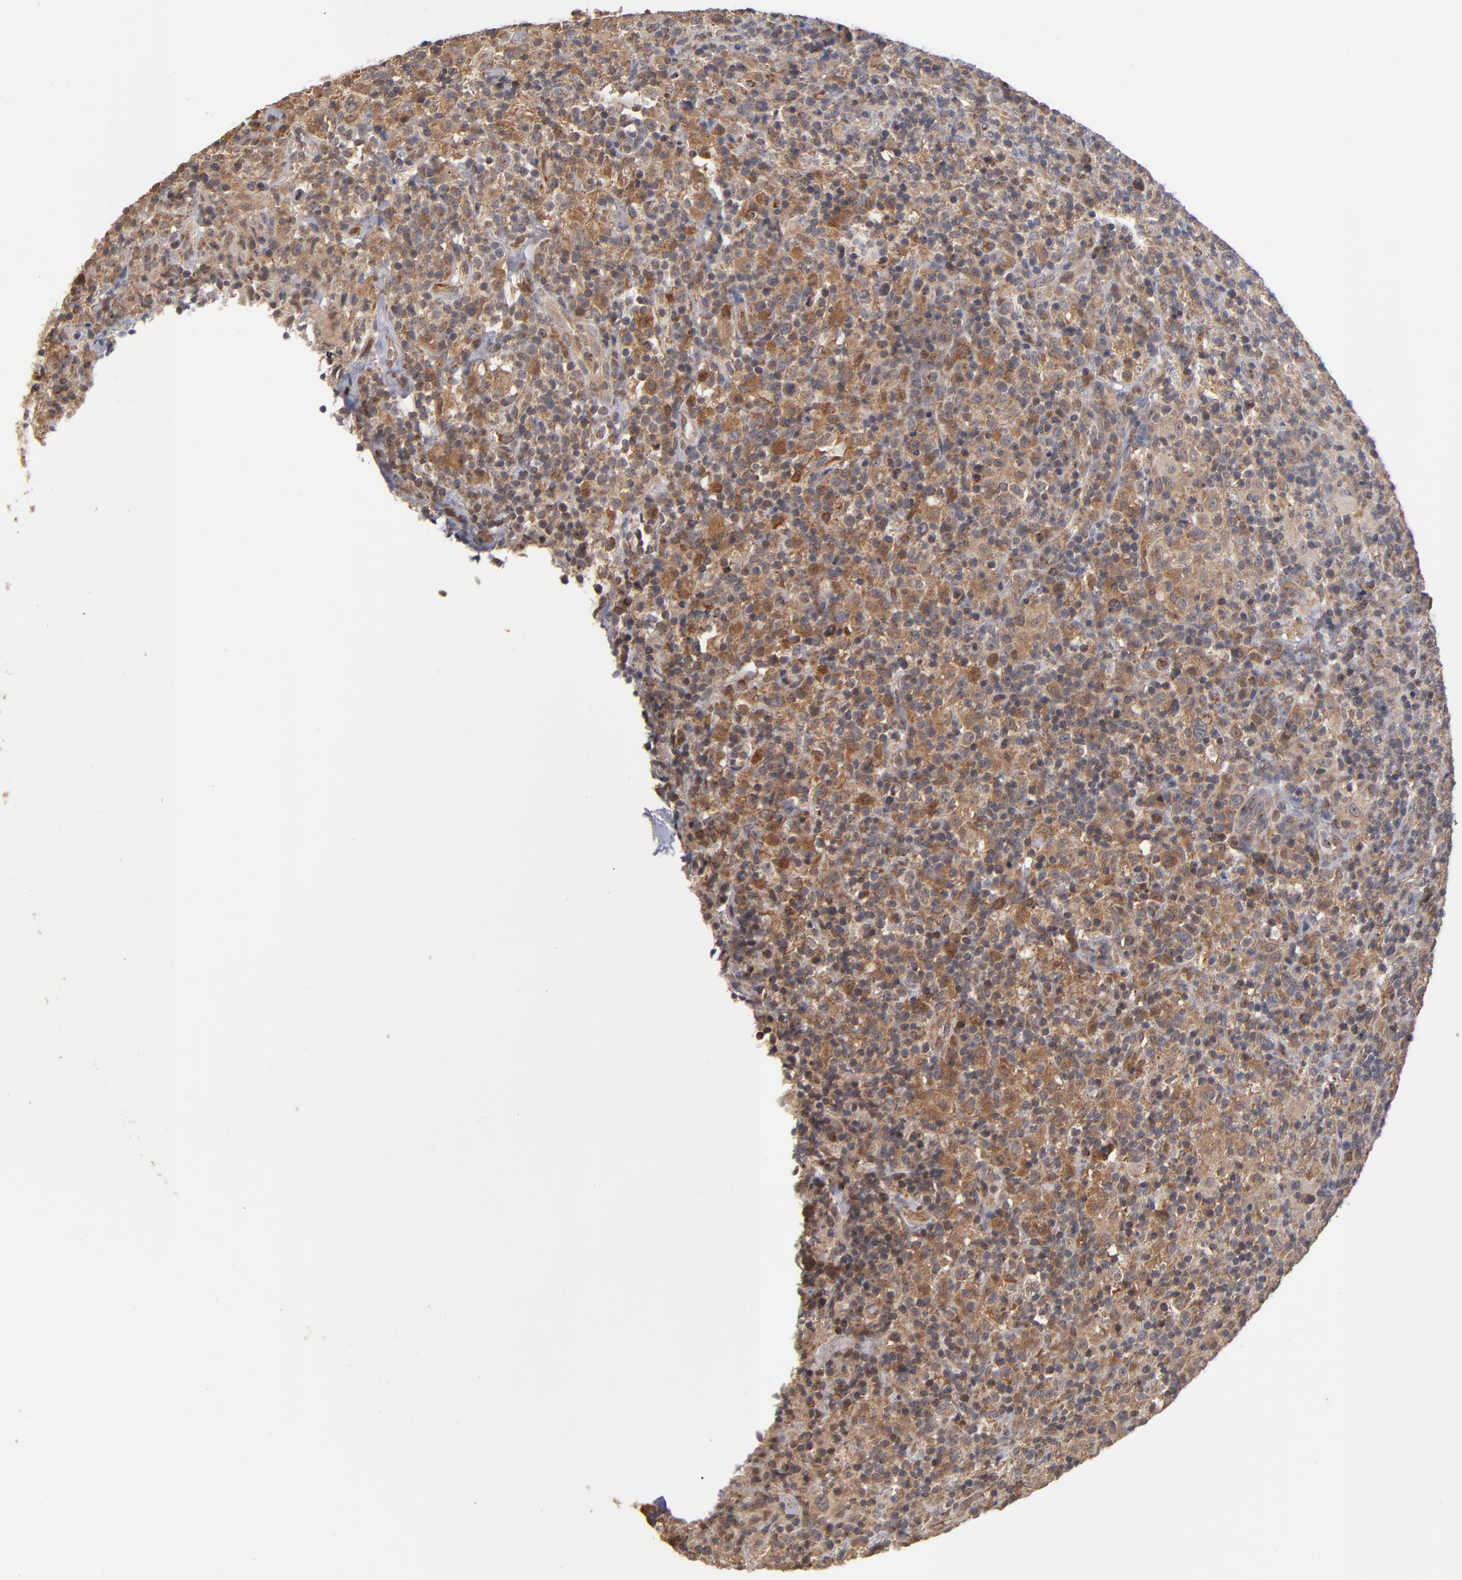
{"staining": {"intensity": "moderate", "quantity": "<25%", "location": "cytoplasmic/membranous"}, "tissue": "lymphoma", "cell_type": "Tumor cells", "image_type": "cancer", "snomed": [{"axis": "morphology", "description": "Hodgkin's disease, NOS"}, {"axis": "topography", "description": "Lymph node"}], "caption": "This image displays immunohistochemistry (IHC) staining of human Hodgkin's disease, with low moderate cytoplasmic/membranous staining in about <25% of tumor cells.", "gene": "MIPOL1", "patient": {"sex": "male", "age": 65}}